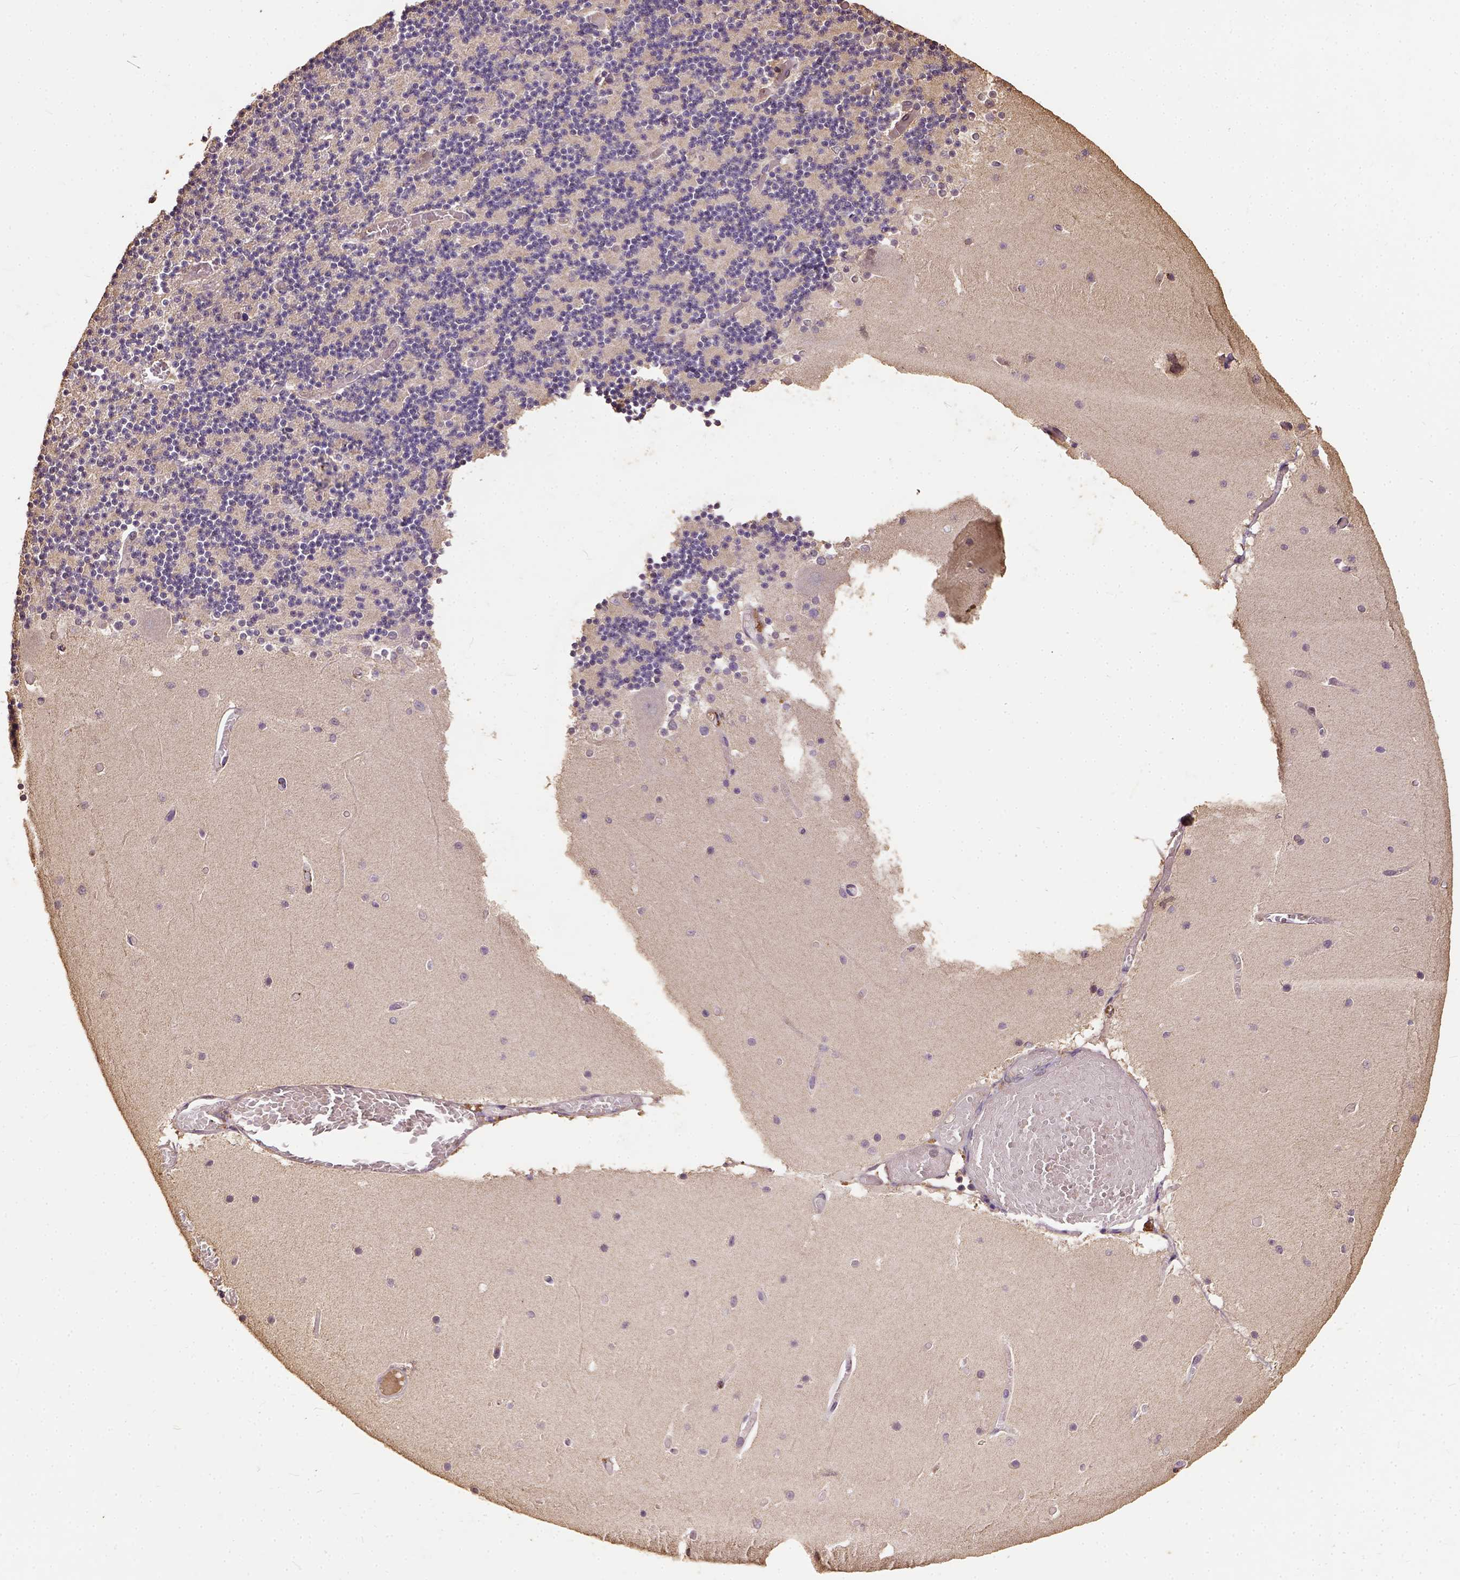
{"staining": {"intensity": "weak", "quantity": ">75%", "location": "cytoplasmic/membranous"}, "tissue": "cerebellum", "cell_type": "Cells in granular layer", "image_type": "normal", "snomed": [{"axis": "morphology", "description": "Normal tissue, NOS"}, {"axis": "topography", "description": "Cerebellum"}], "caption": "Cerebellum stained for a protein exhibits weak cytoplasmic/membranous positivity in cells in granular layer.", "gene": "ATP1B3", "patient": {"sex": "female", "age": 28}}